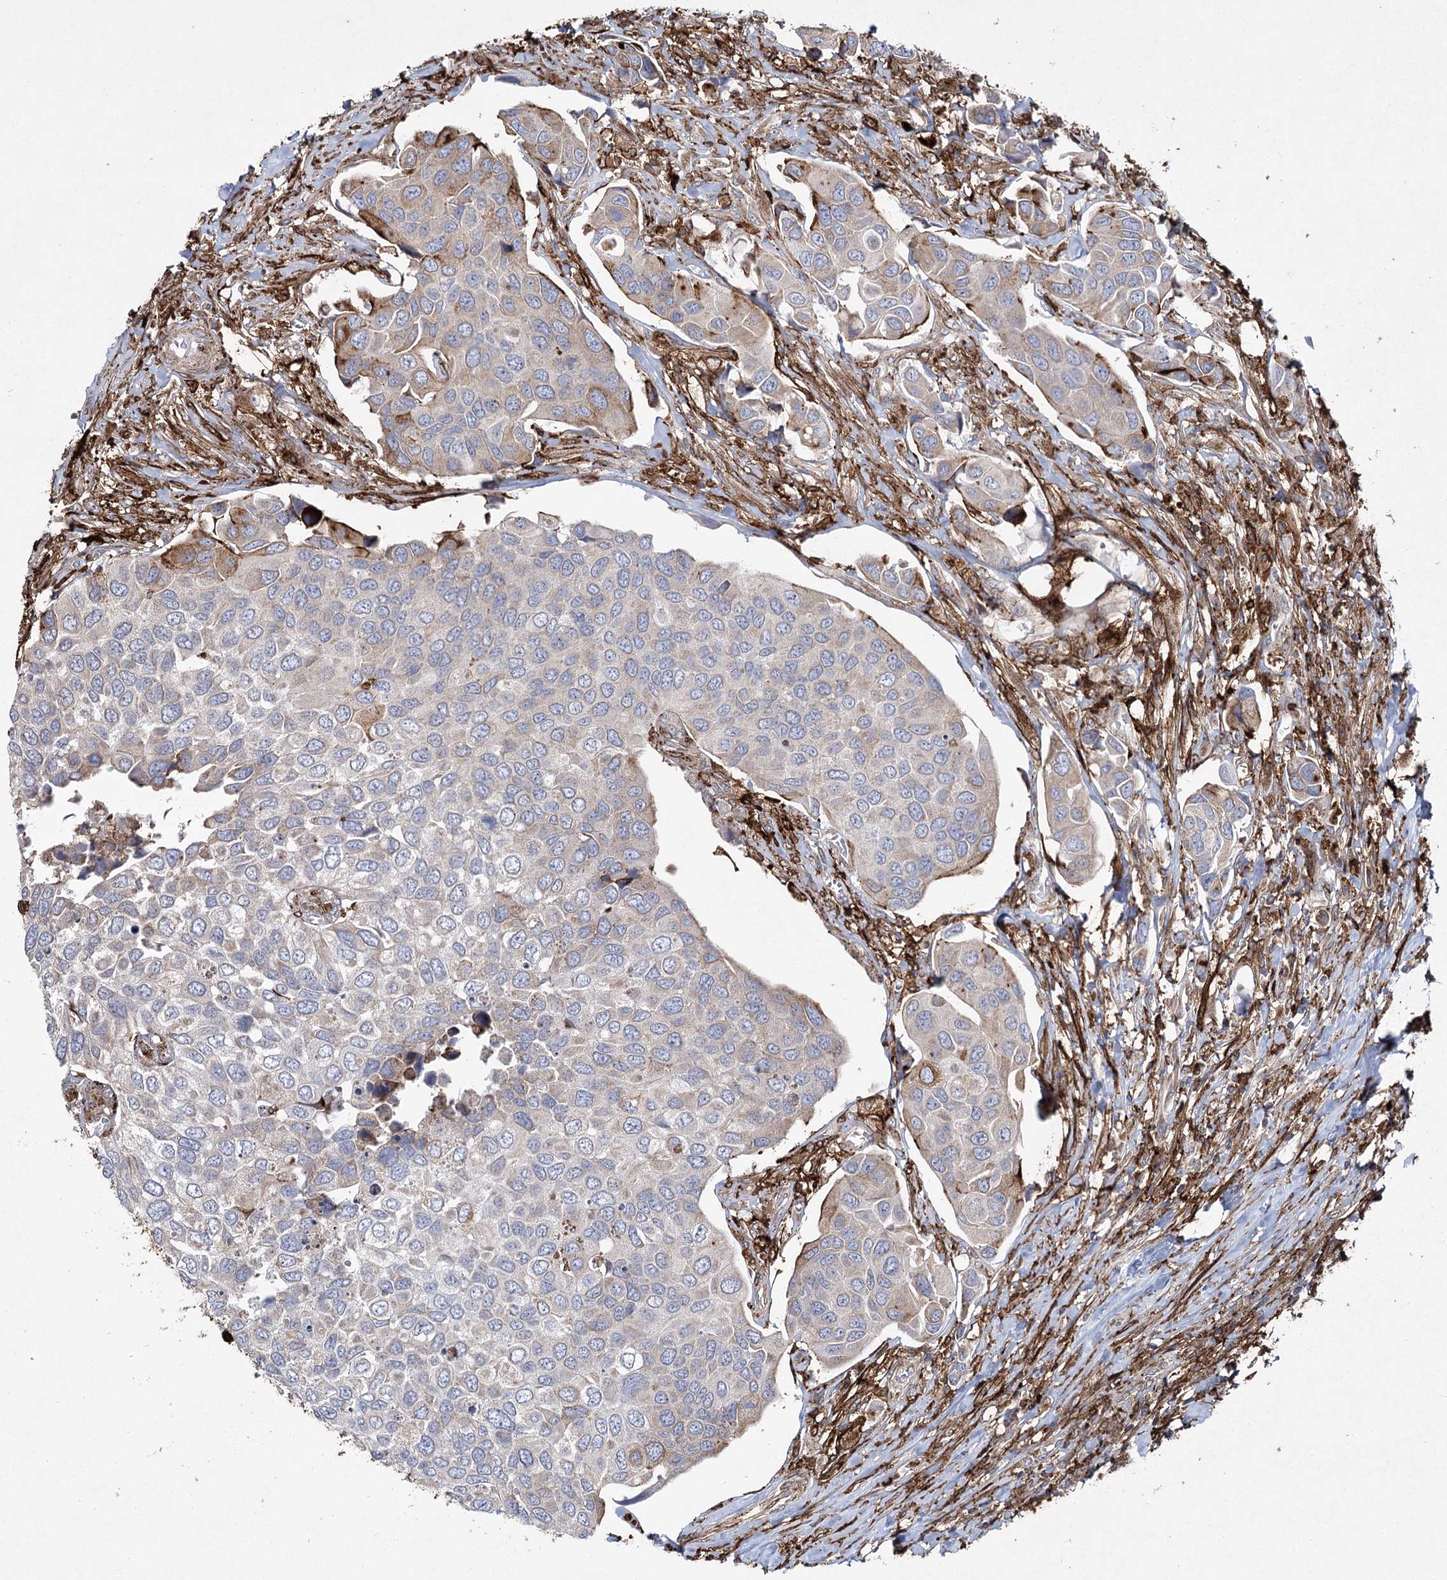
{"staining": {"intensity": "negative", "quantity": "none", "location": "none"}, "tissue": "urothelial cancer", "cell_type": "Tumor cells", "image_type": "cancer", "snomed": [{"axis": "morphology", "description": "Urothelial carcinoma, High grade"}, {"axis": "topography", "description": "Urinary bladder"}], "caption": "This is a micrograph of IHC staining of urothelial cancer, which shows no expression in tumor cells.", "gene": "DCUN1D4", "patient": {"sex": "male", "age": 74}}